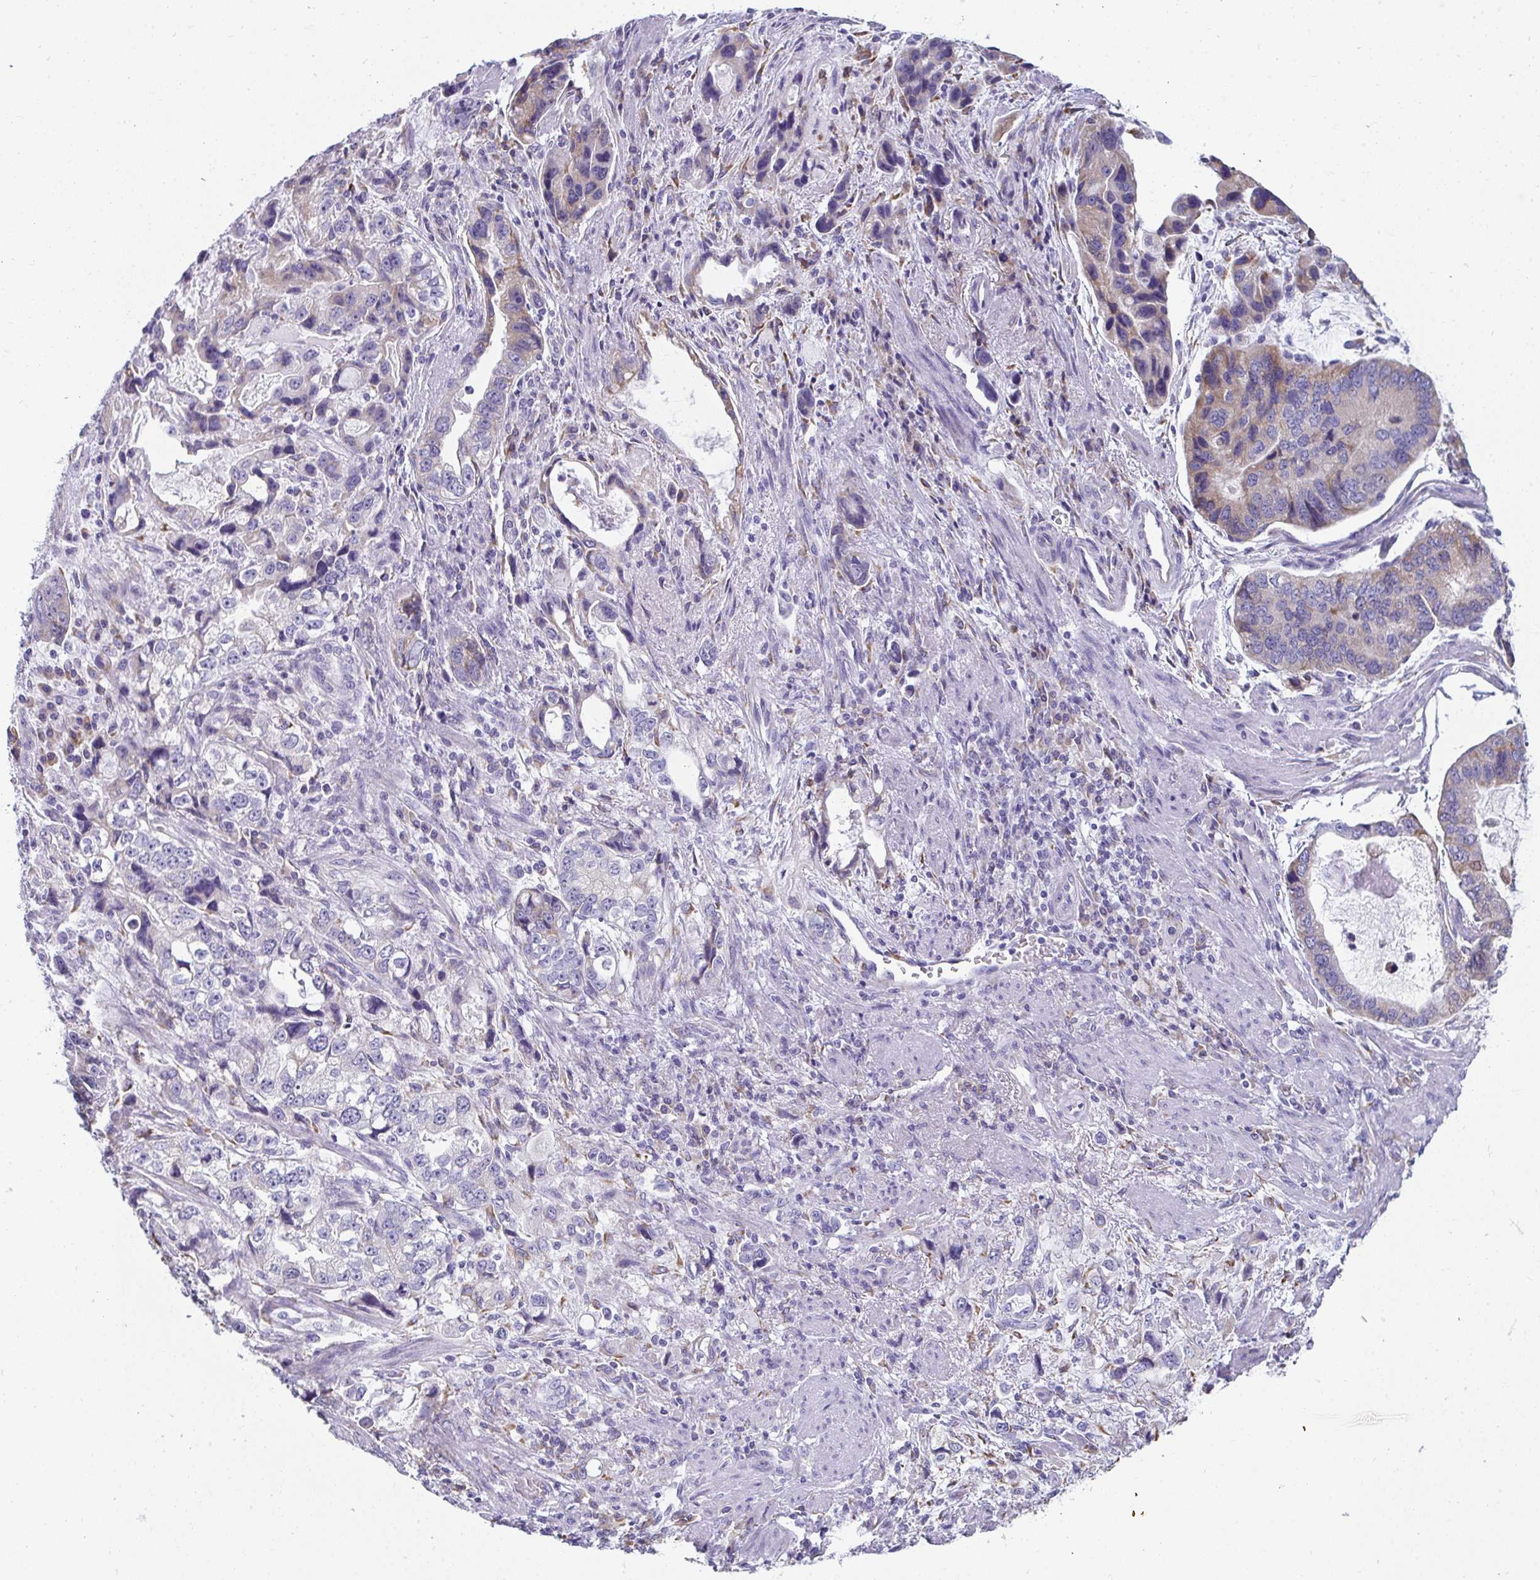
{"staining": {"intensity": "moderate", "quantity": "<25%", "location": "cytoplasmic/membranous"}, "tissue": "stomach cancer", "cell_type": "Tumor cells", "image_type": "cancer", "snomed": [{"axis": "morphology", "description": "Adenocarcinoma, NOS"}, {"axis": "topography", "description": "Stomach, lower"}], "caption": "Immunohistochemistry of stomach cancer reveals low levels of moderate cytoplasmic/membranous expression in about <25% of tumor cells.", "gene": "SHROOM1", "patient": {"sex": "female", "age": 93}}